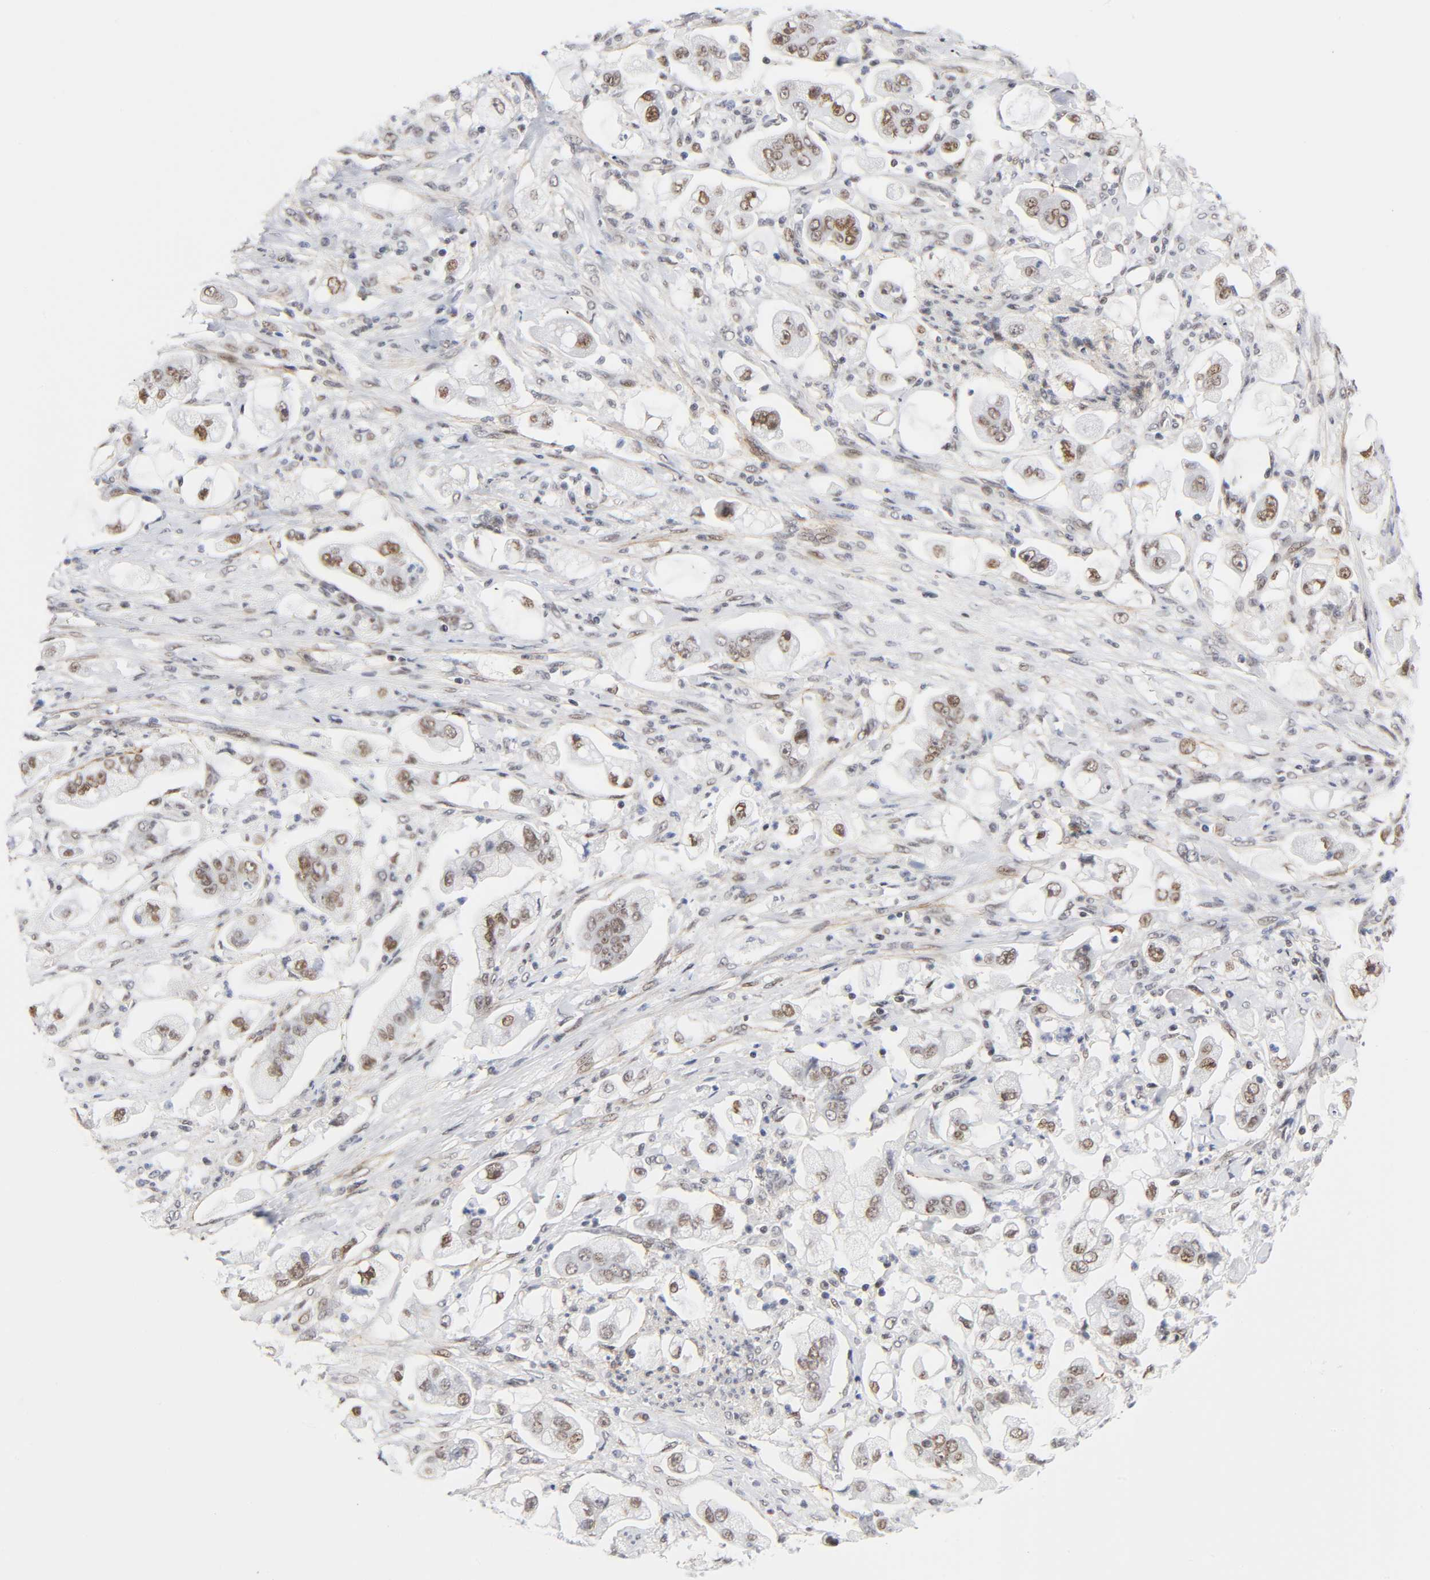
{"staining": {"intensity": "weak", "quantity": ">75%", "location": "nuclear"}, "tissue": "stomach cancer", "cell_type": "Tumor cells", "image_type": "cancer", "snomed": [{"axis": "morphology", "description": "Adenocarcinoma, NOS"}, {"axis": "topography", "description": "Stomach"}], "caption": "A histopathology image of human stomach adenocarcinoma stained for a protein demonstrates weak nuclear brown staining in tumor cells.", "gene": "DIDO1", "patient": {"sex": "male", "age": 62}}